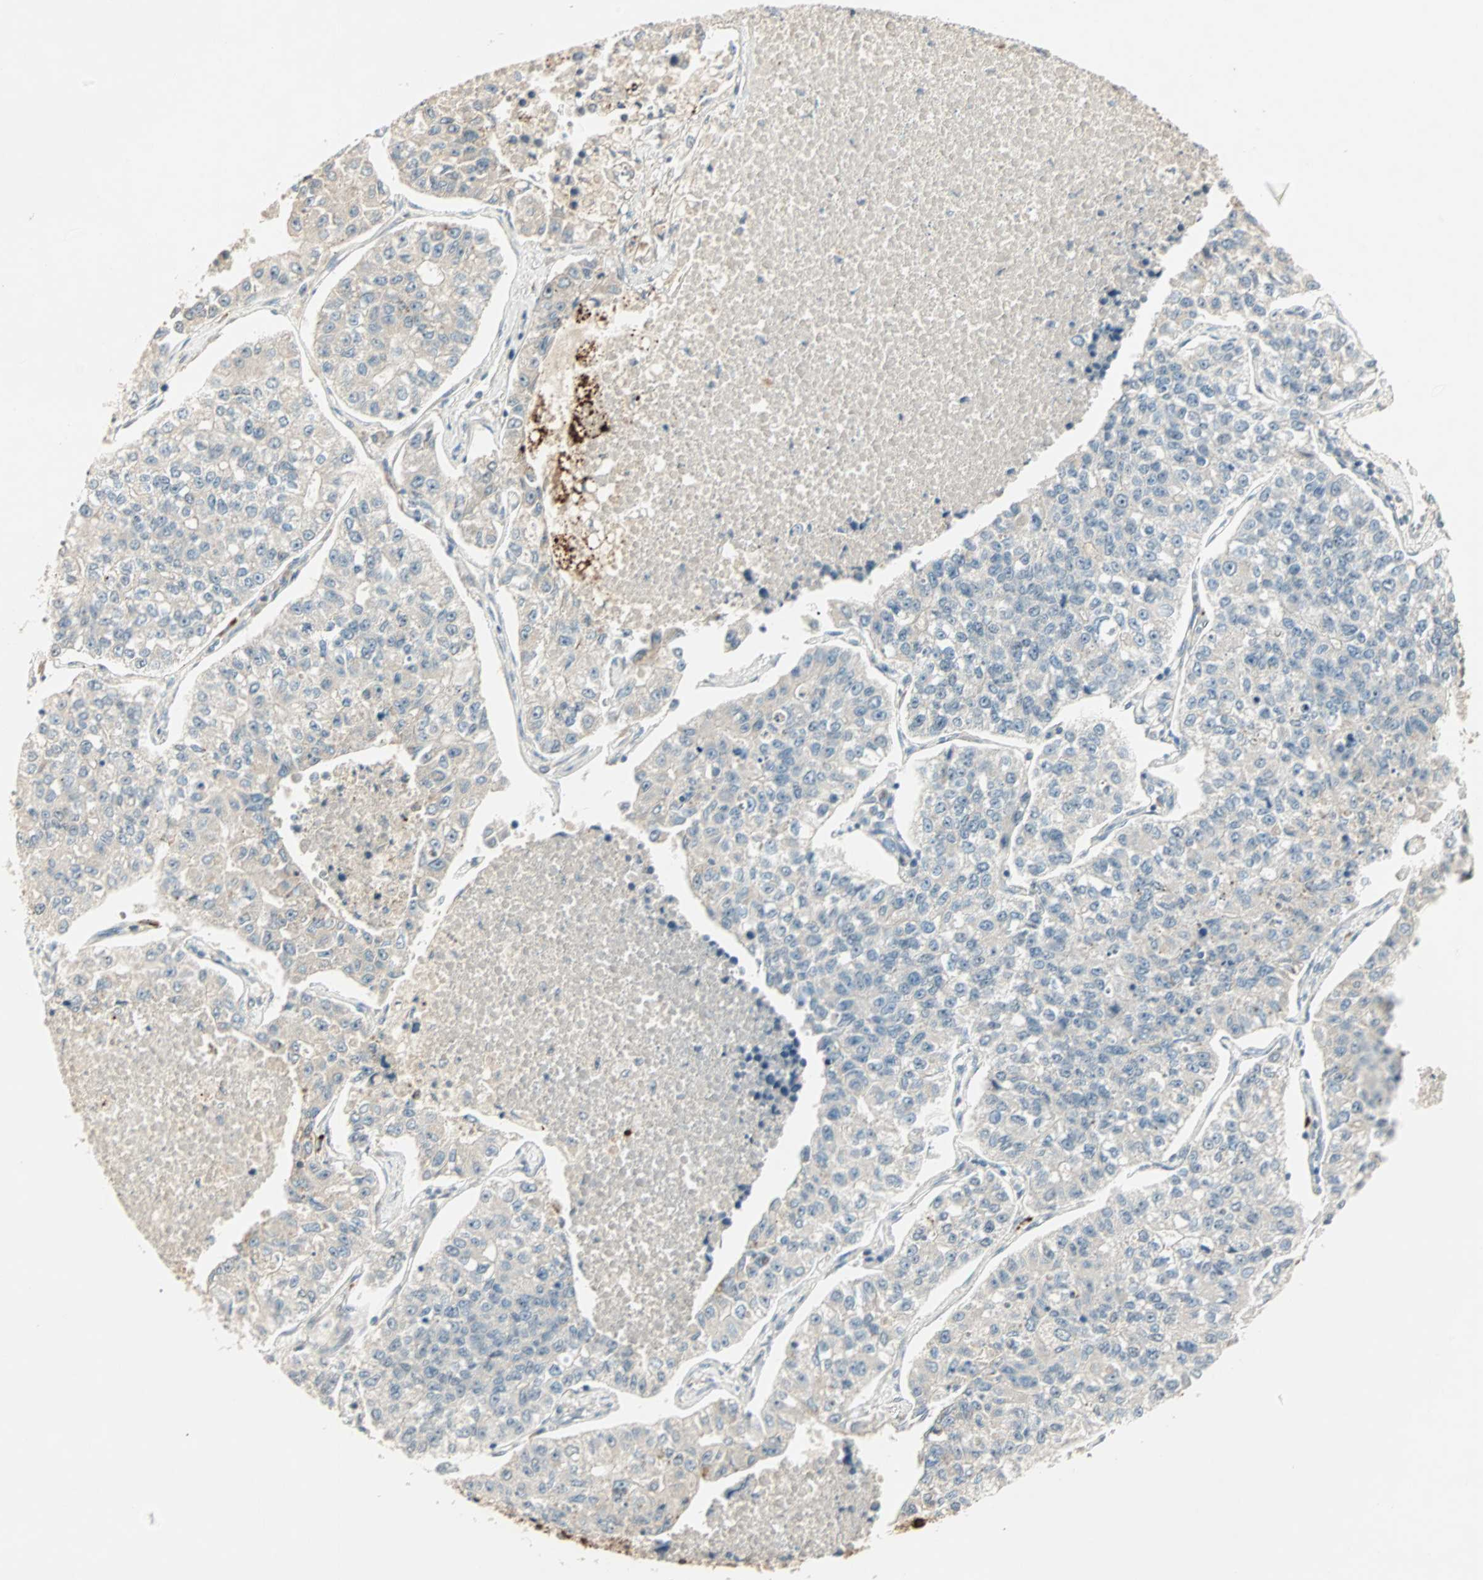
{"staining": {"intensity": "negative", "quantity": "none", "location": "none"}, "tissue": "lung cancer", "cell_type": "Tumor cells", "image_type": "cancer", "snomed": [{"axis": "morphology", "description": "Adenocarcinoma, NOS"}, {"axis": "topography", "description": "Lung"}], "caption": "Human lung cancer stained for a protein using immunohistochemistry (IHC) exhibits no staining in tumor cells.", "gene": "ACSL5", "patient": {"sex": "male", "age": 49}}